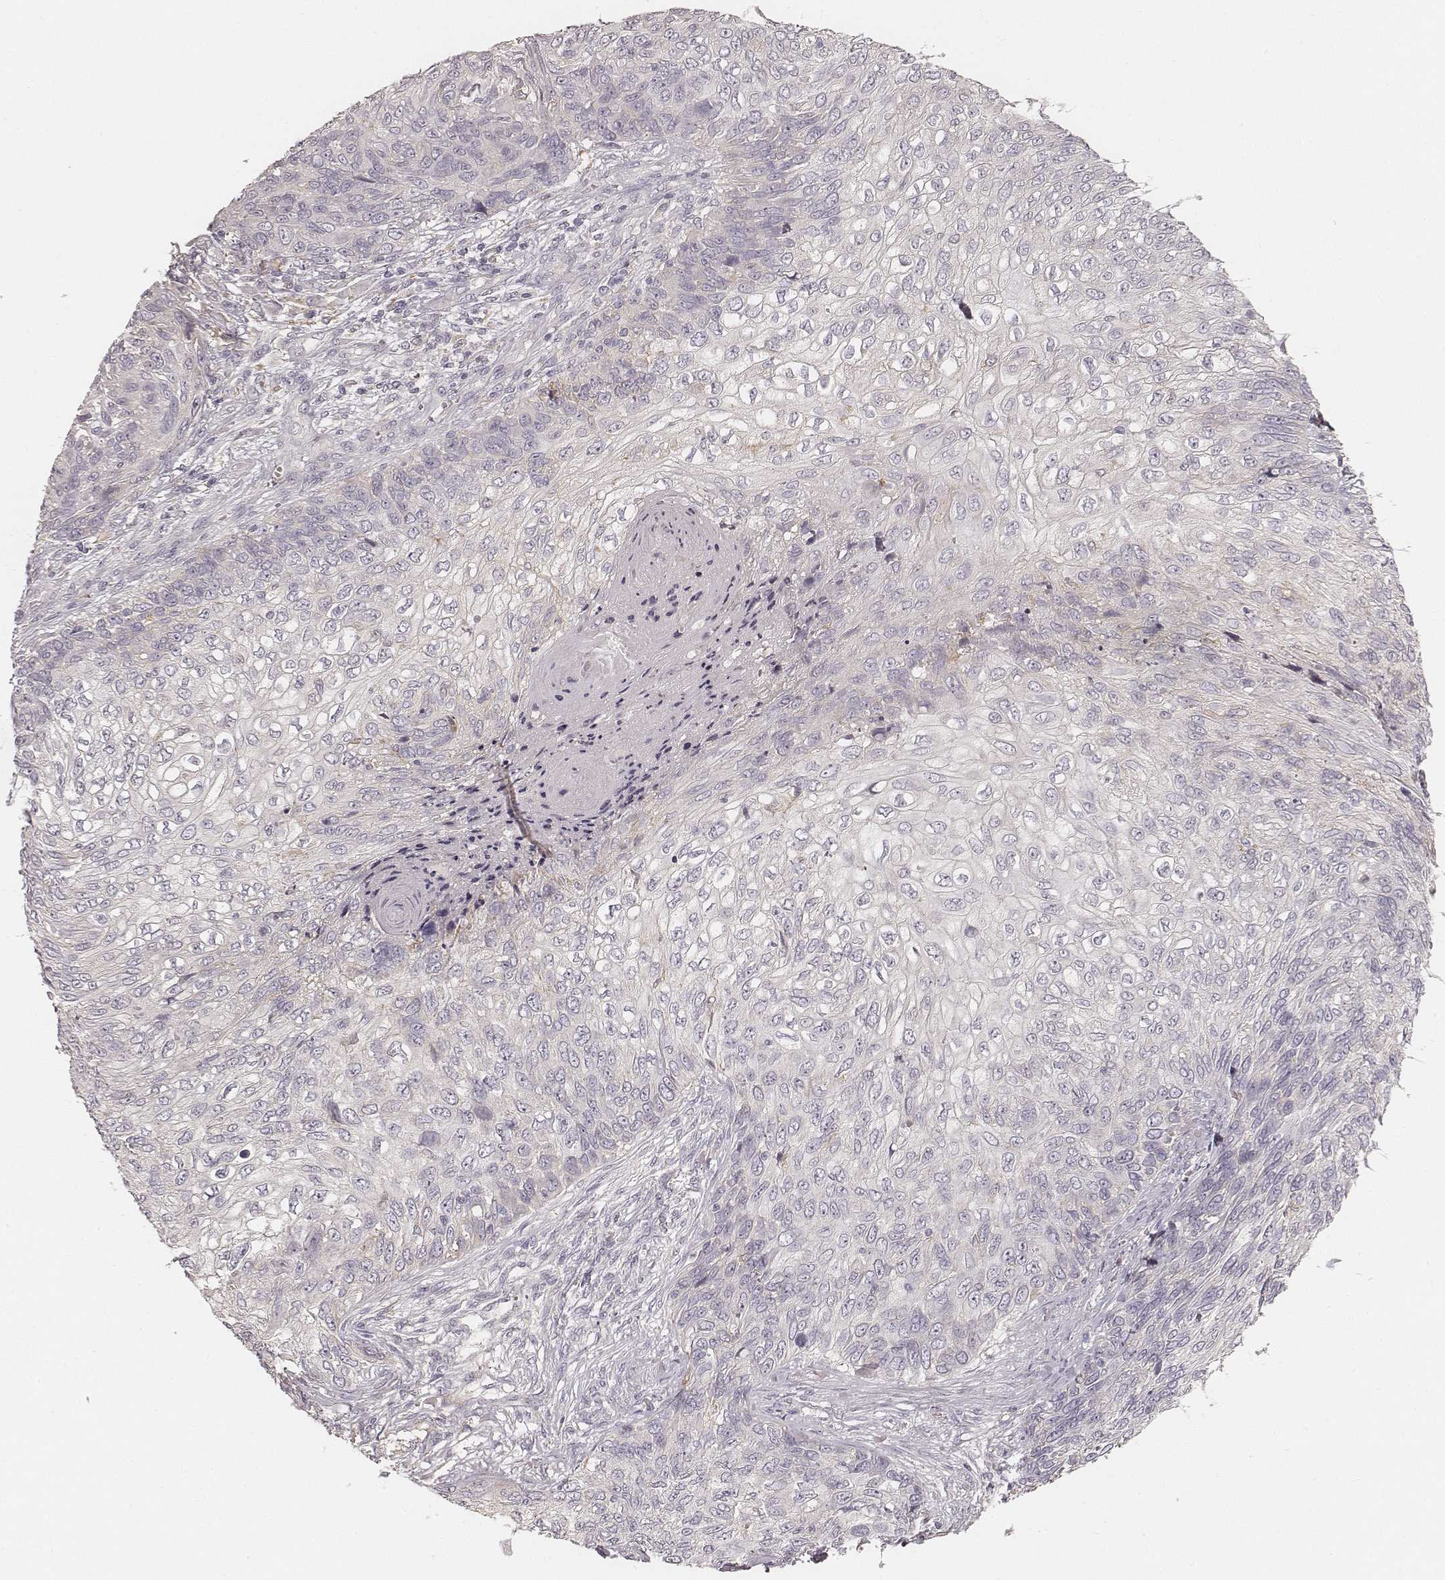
{"staining": {"intensity": "negative", "quantity": "none", "location": "none"}, "tissue": "skin cancer", "cell_type": "Tumor cells", "image_type": "cancer", "snomed": [{"axis": "morphology", "description": "Squamous cell carcinoma, NOS"}, {"axis": "topography", "description": "Skin"}], "caption": "Skin squamous cell carcinoma was stained to show a protein in brown. There is no significant positivity in tumor cells. The staining is performed using DAB (3,3'-diaminobenzidine) brown chromogen with nuclei counter-stained in using hematoxylin.", "gene": "FMNL2", "patient": {"sex": "male", "age": 92}}